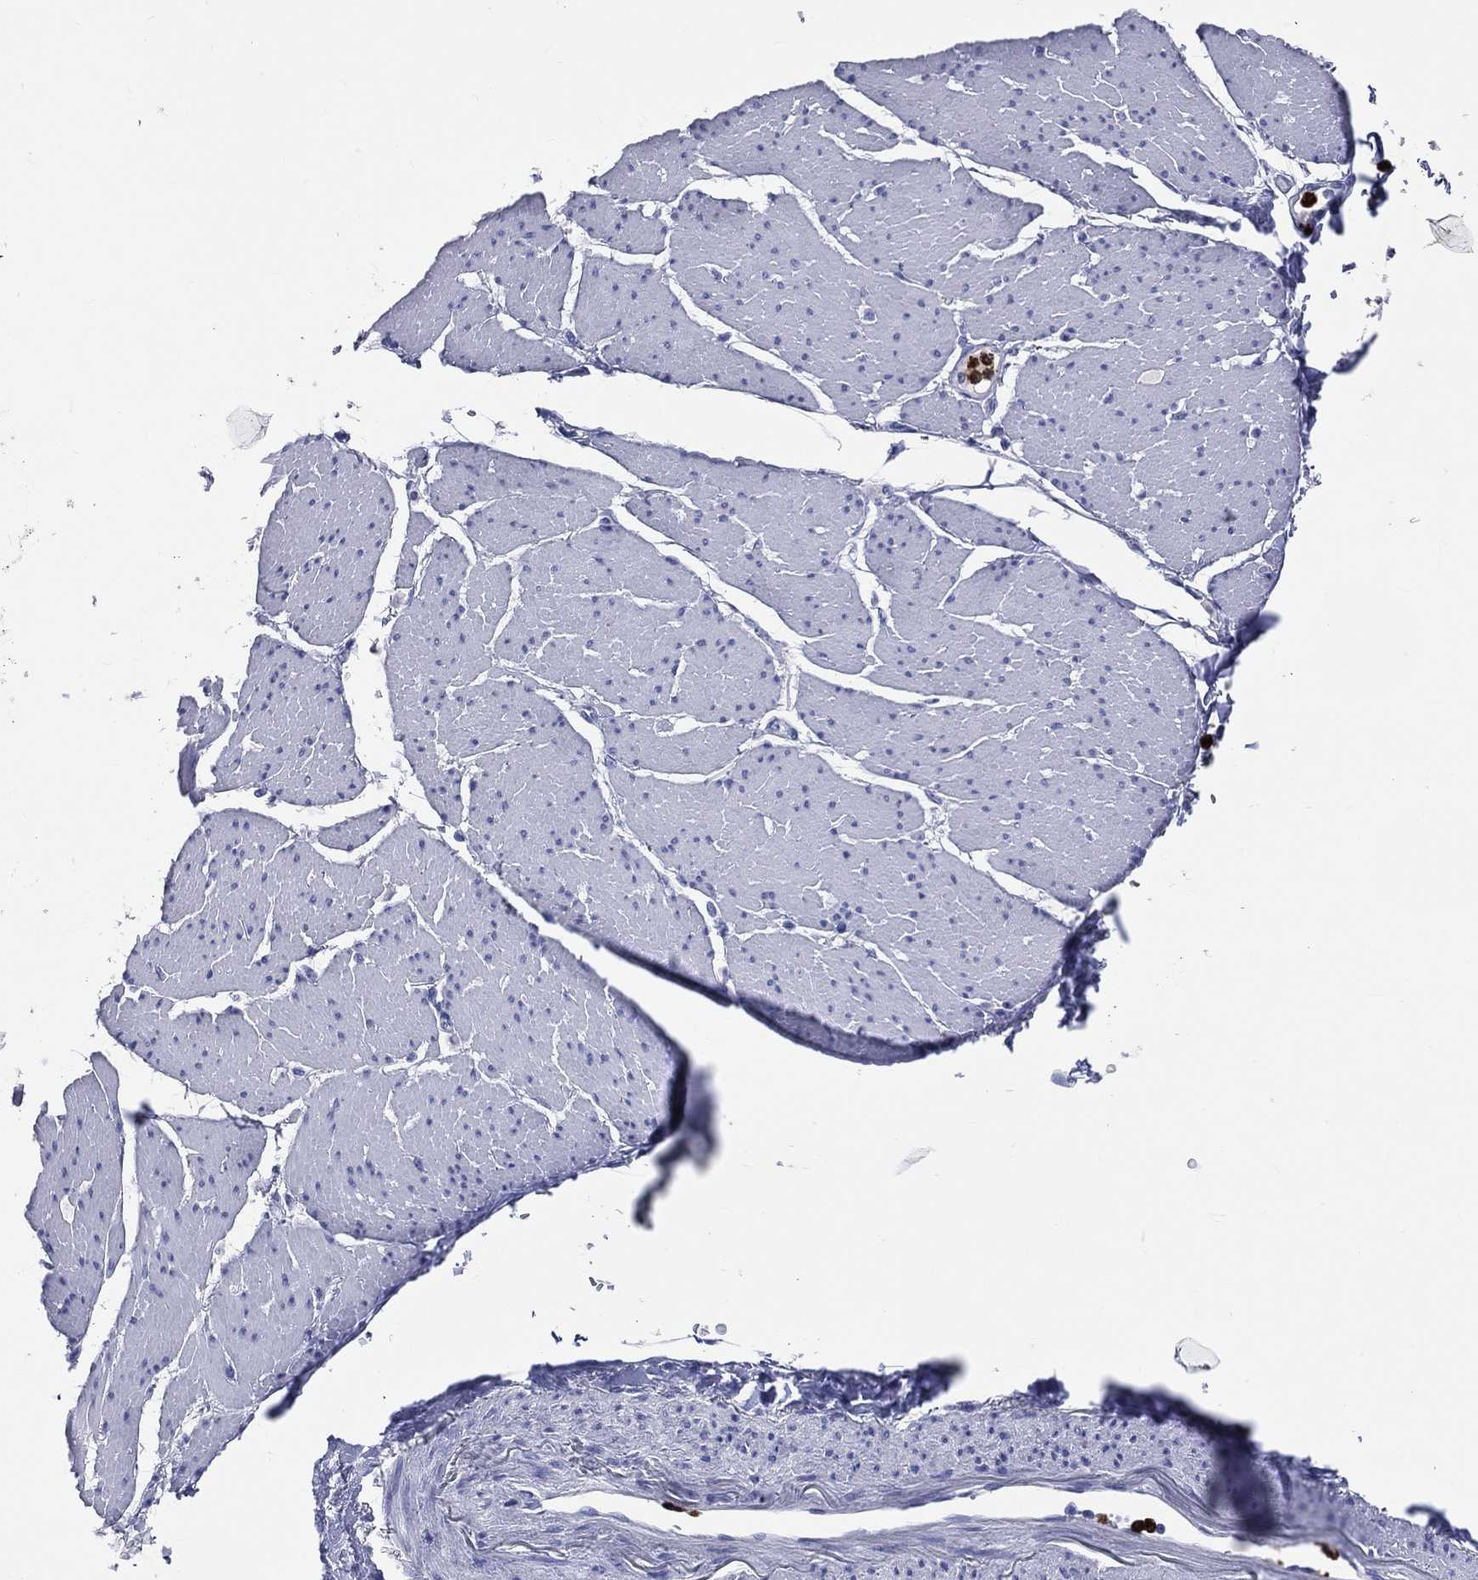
{"staining": {"intensity": "negative", "quantity": "none", "location": "none"}, "tissue": "smooth muscle", "cell_type": "Smooth muscle cells", "image_type": "normal", "snomed": [{"axis": "morphology", "description": "Normal tissue, NOS"}, {"axis": "topography", "description": "Smooth muscle"}, {"axis": "topography", "description": "Anal"}], "caption": "A high-resolution micrograph shows IHC staining of normal smooth muscle, which exhibits no significant positivity in smooth muscle cells.", "gene": "PGLYRP1", "patient": {"sex": "male", "age": 83}}